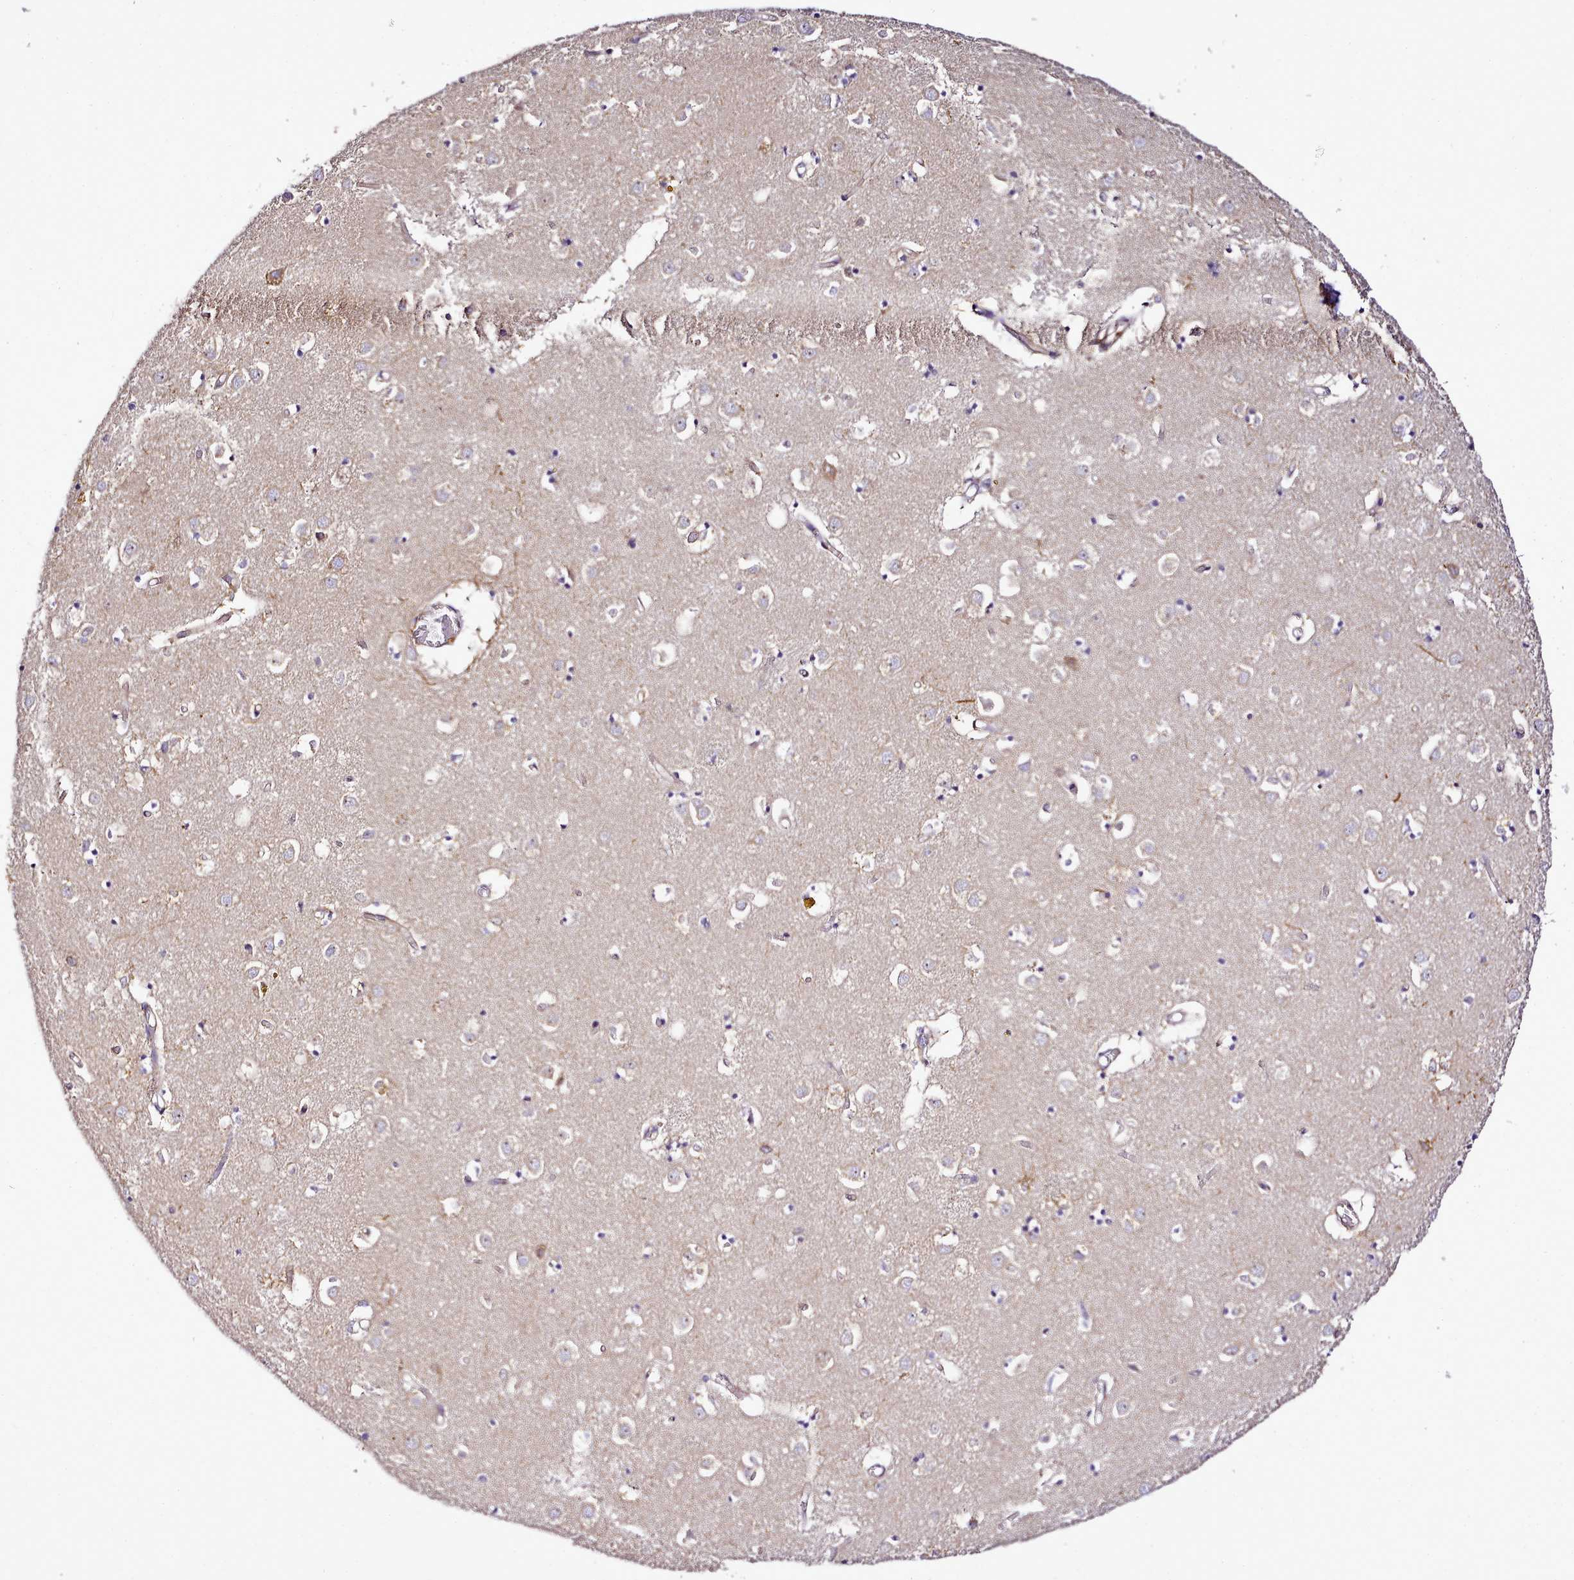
{"staining": {"intensity": "weak", "quantity": "<25%", "location": "cytoplasmic/membranous"}, "tissue": "caudate", "cell_type": "Glial cells", "image_type": "normal", "snomed": [{"axis": "morphology", "description": "Normal tissue, NOS"}, {"axis": "topography", "description": "Lateral ventricle wall"}], "caption": "DAB (3,3'-diaminobenzidine) immunohistochemical staining of normal caudate displays no significant expression in glial cells.", "gene": "NBPF10", "patient": {"sex": "male", "age": 70}}